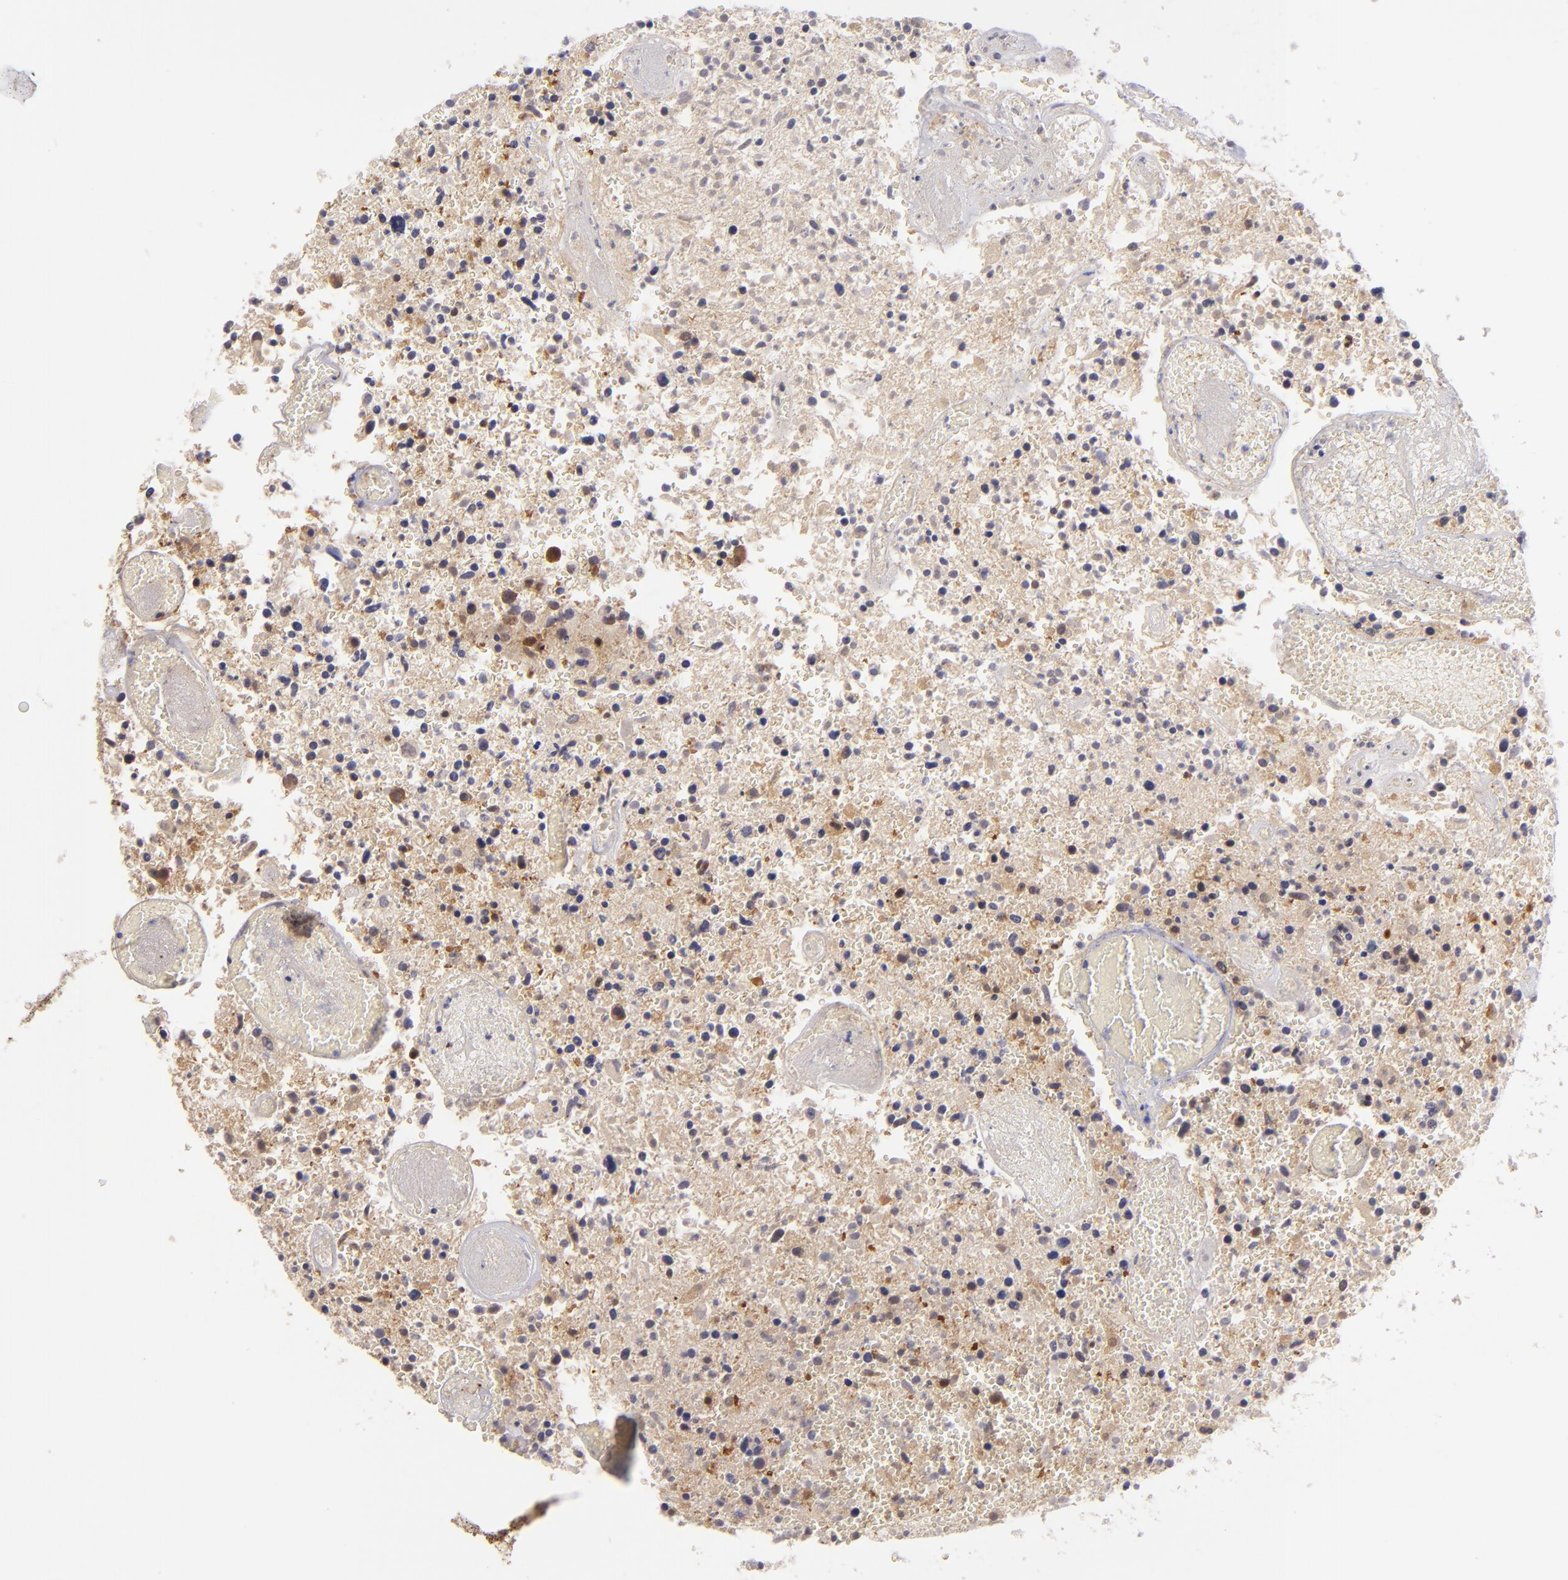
{"staining": {"intensity": "moderate", "quantity": "25%-75%", "location": "cytoplasmic/membranous"}, "tissue": "glioma", "cell_type": "Tumor cells", "image_type": "cancer", "snomed": [{"axis": "morphology", "description": "Glioma, malignant, High grade"}, {"axis": "topography", "description": "Brain"}], "caption": "High-grade glioma (malignant) stained for a protein reveals moderate cytoplasmic/membranous positivity in tumor cells. (Brightfield microscopy of DAB IHC at high magnification).", "gene": "PTPN13", "patient": {"sex": "male", "age": 72}}